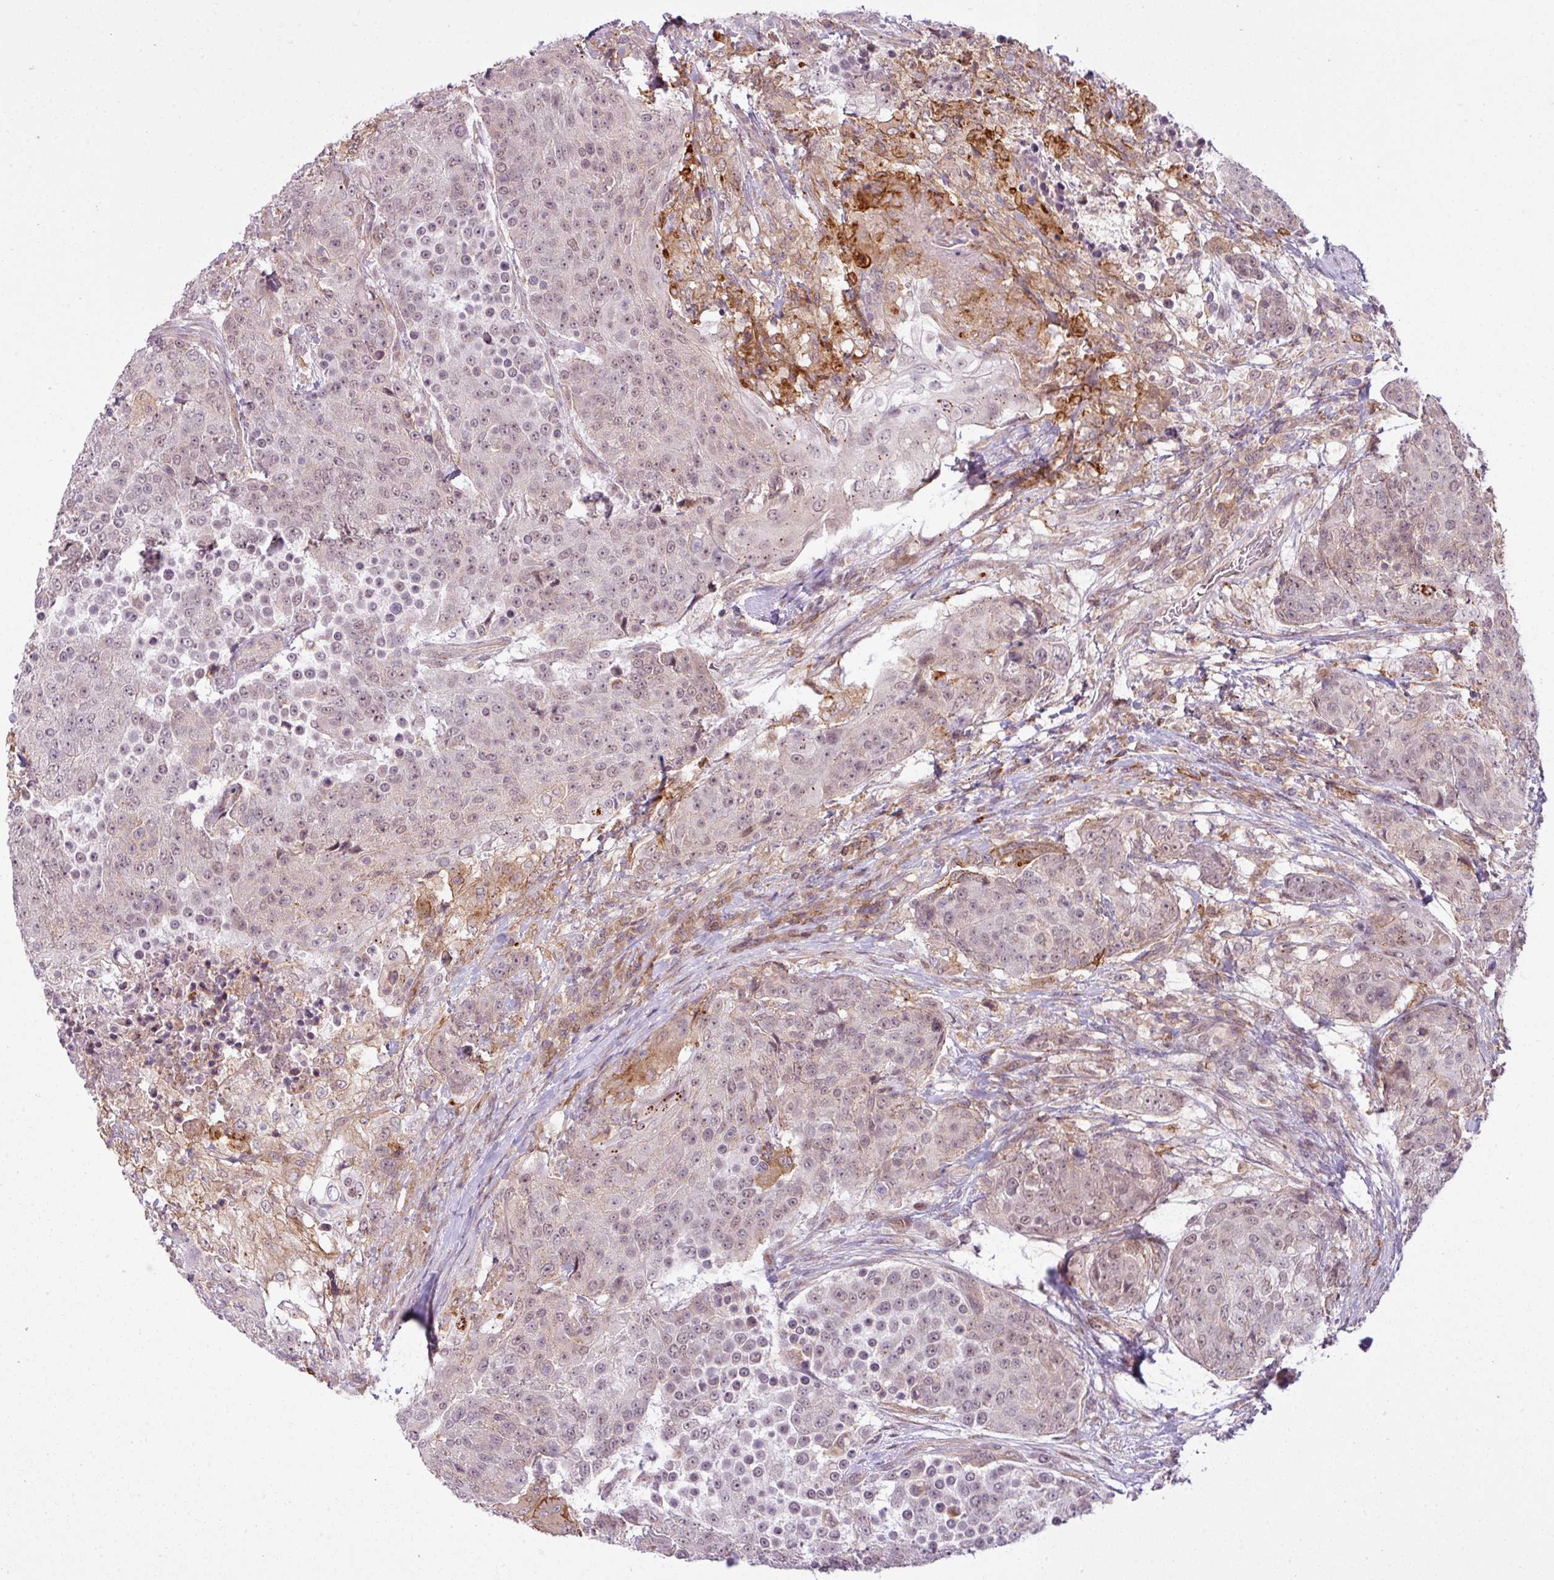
{"staining": {"intensity": "negative", "quantity": "none", "location": "none"}, "tissue": "urothelial cancer", "cell_type": "Tumor cells", "image_type": "cancer", "snomed": [{"axis": "morphology", "description": "Urothelial carcinoma, High grade"}, {"axis": "topography", "description": "Urinary bladder"}], "caption": "There is no significant expression in tumor cells of urothelial cancer.", "gene": "ZC2HC1C", "patient": {"sex": "female", "age": 63}}